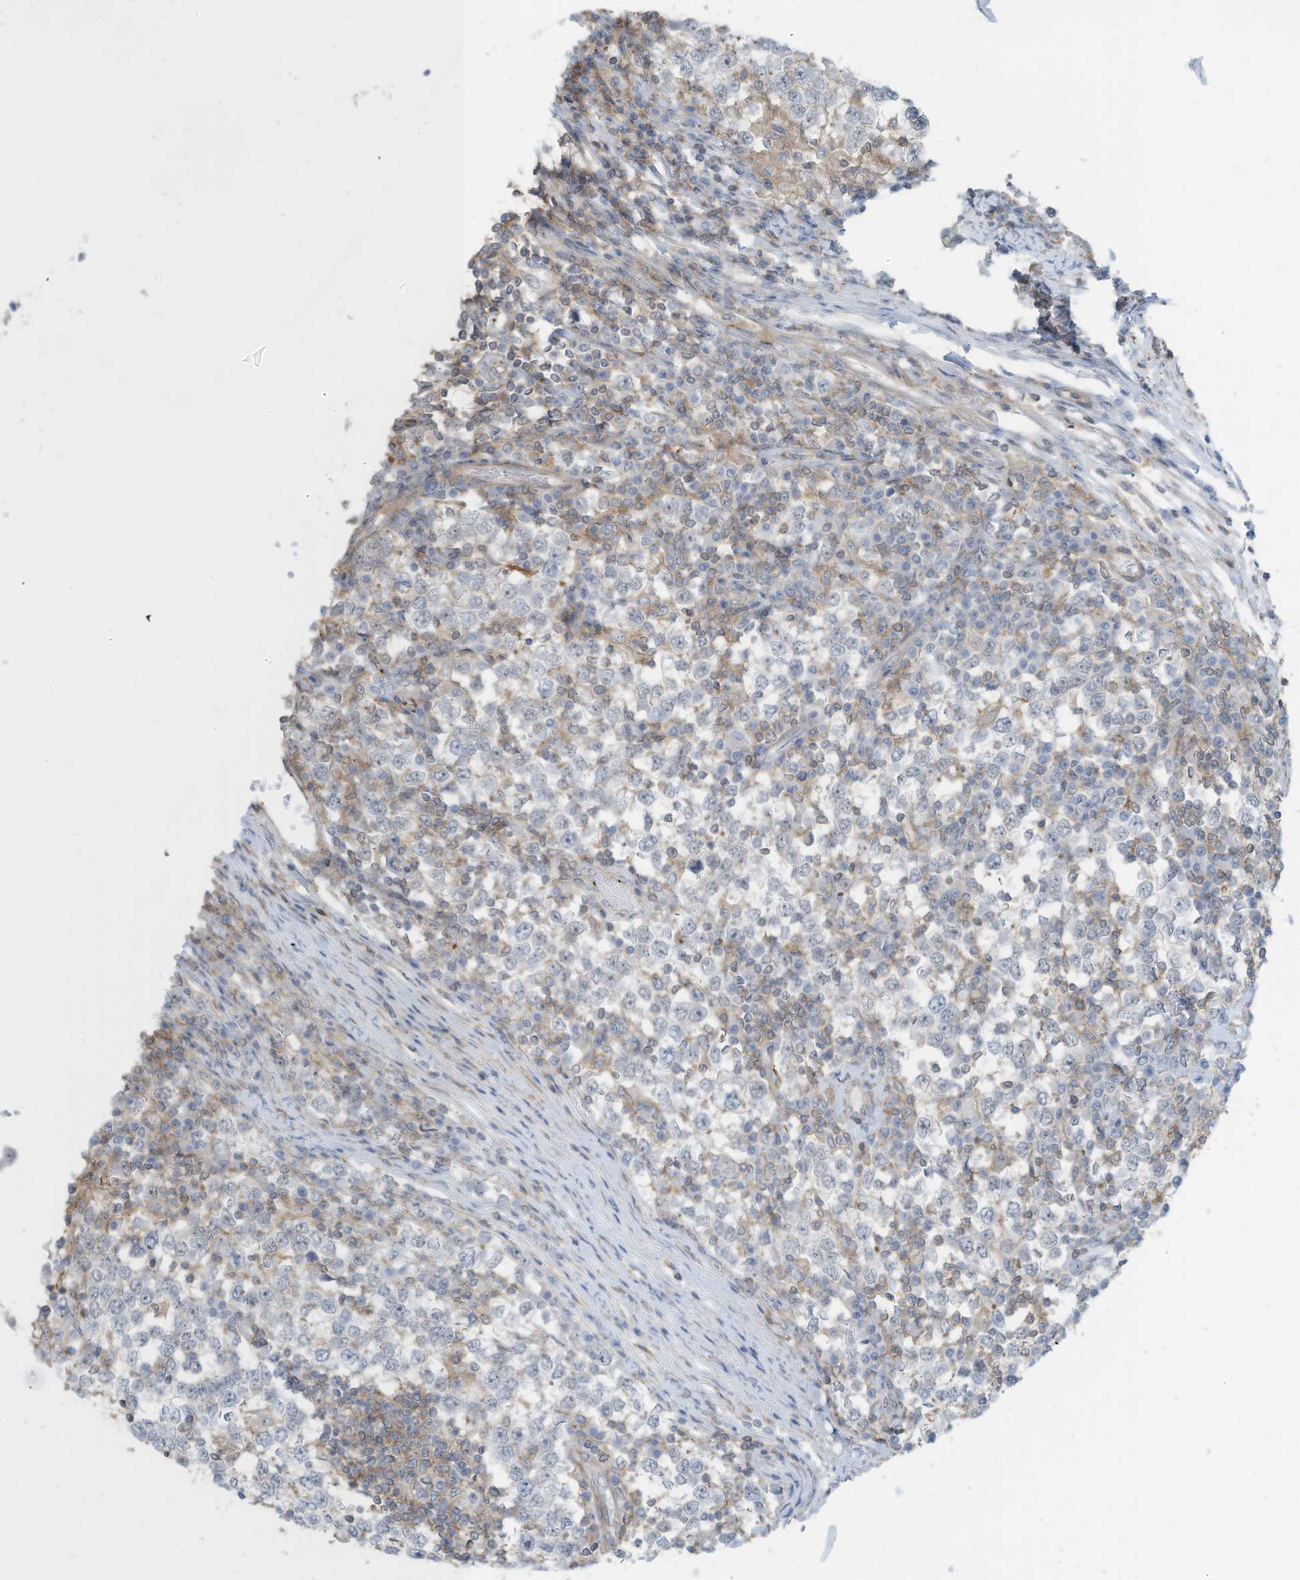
{"staining": {"intensity": "negative", "quantity": "none", "location": "none"}, "tissue": "testis cancer", "cell_type": "Tumor cells", "image_type": "cancer", "snomed": [{"axis": "morphology", "description": "Seminoma, NOS"}, {"axis": "topography", "description": "Testis"}], "caption": "IHC photomicrograph of neoplastic tissue: human testis cancer stained with DAB shows no significant protein positivity in tumor cells.", "gene": "ZNF846", "patient": {"sex": "male", "age": 65}}